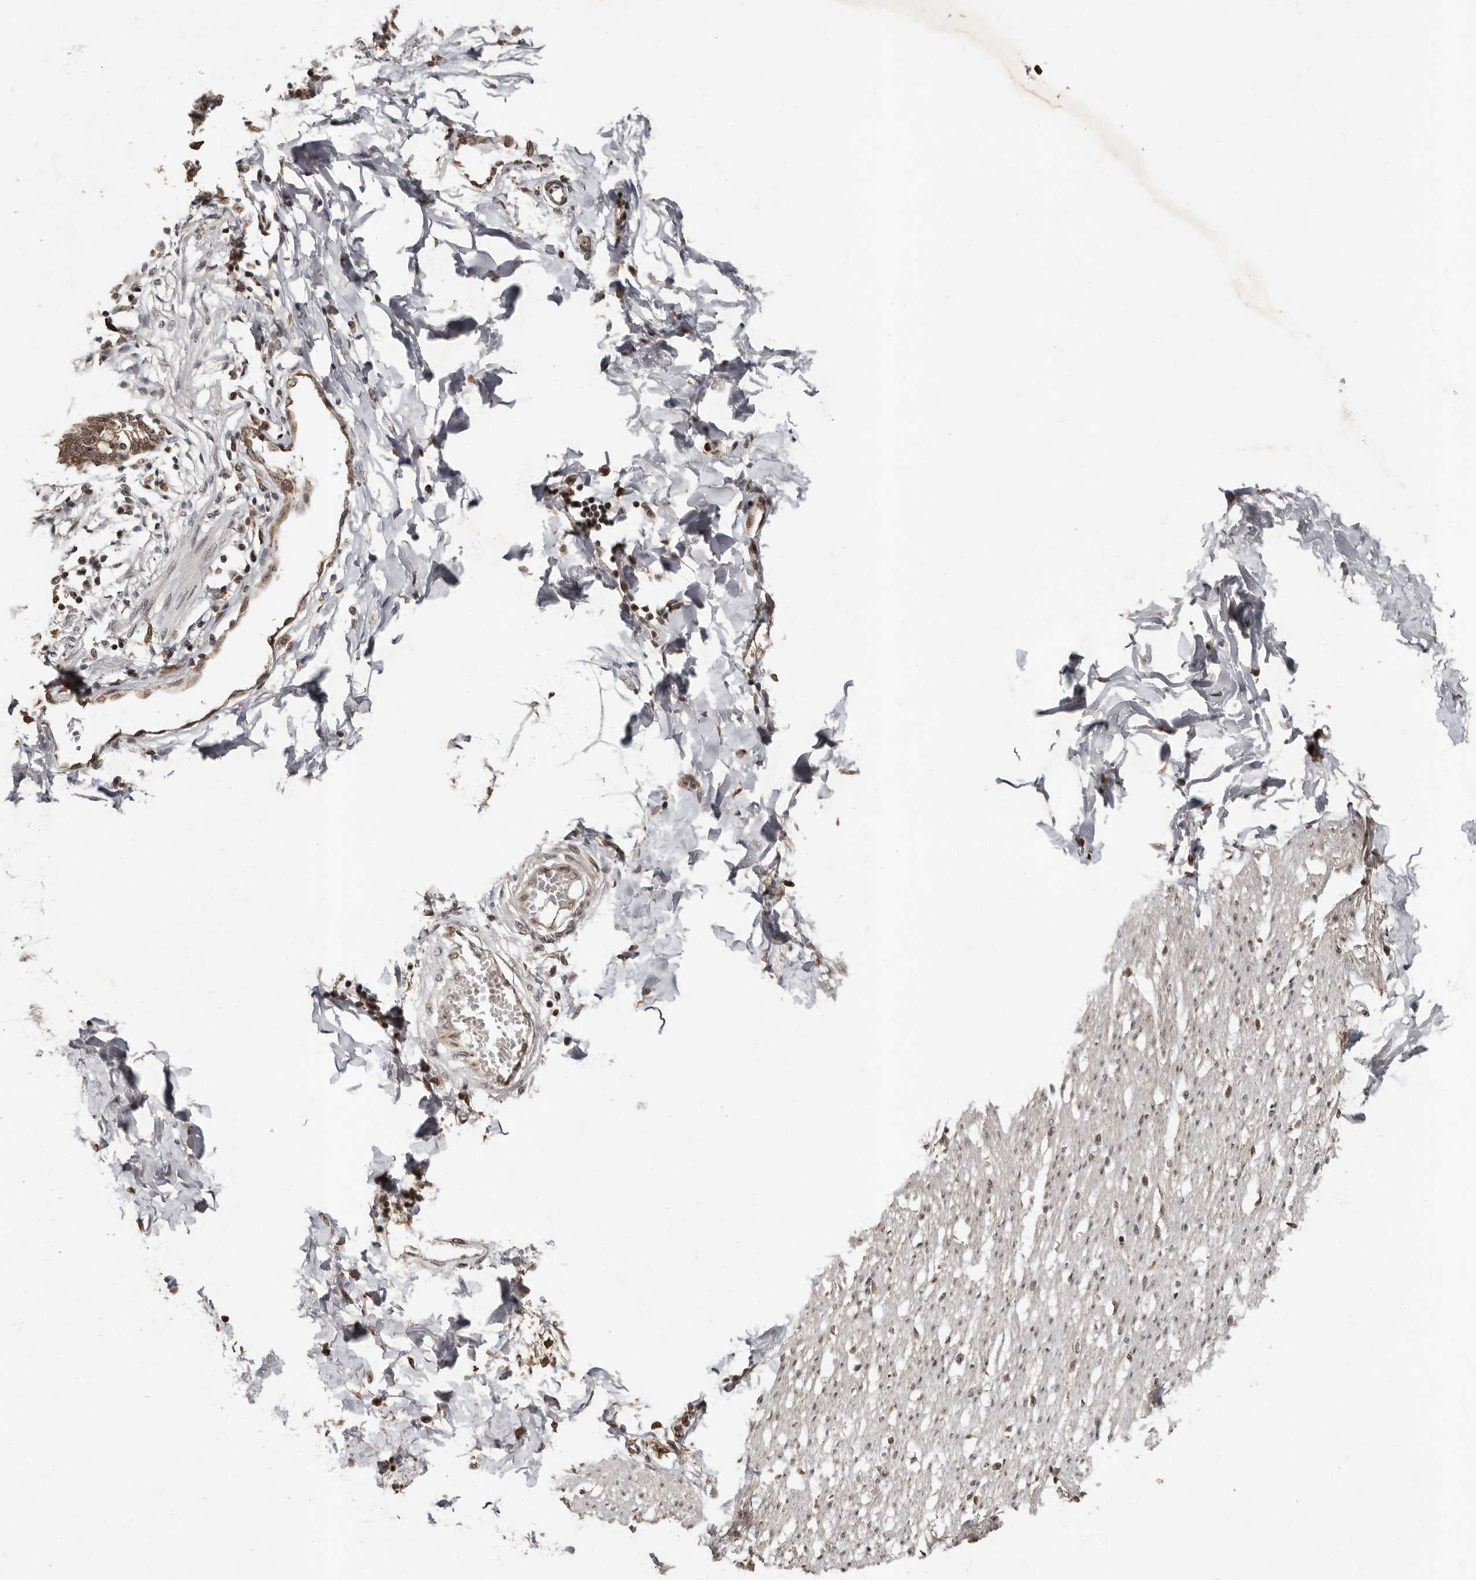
{"staining": {"intensity": "weak", "quantity": "25%-75%", "location": "cytoplasmic/membranous"}, "tissue": "smooth muscle", "cell_type": "Smooth muscle cells", "image_type": "normal", "snomed": [{"axis": "morphology", "description": "Normal tissue, NOS"}, {"axis": "morphology", "description": "Adenocarcinoma, NOS"}, {"axis": "topography", "description": "Colon"}, {"axis": "topography", "description": "Peripheral nerve tissue"}], "caption": "The photomicrograph reveals immunohistochemical staining of unremarkable smooth muscle. There is weak cytoplasmic/membranous positivity is identified in approximately 25%-75% of smooth muscle cells.", "gene": "LRGUK", "patient": {"sex": "male", "age": 14}}